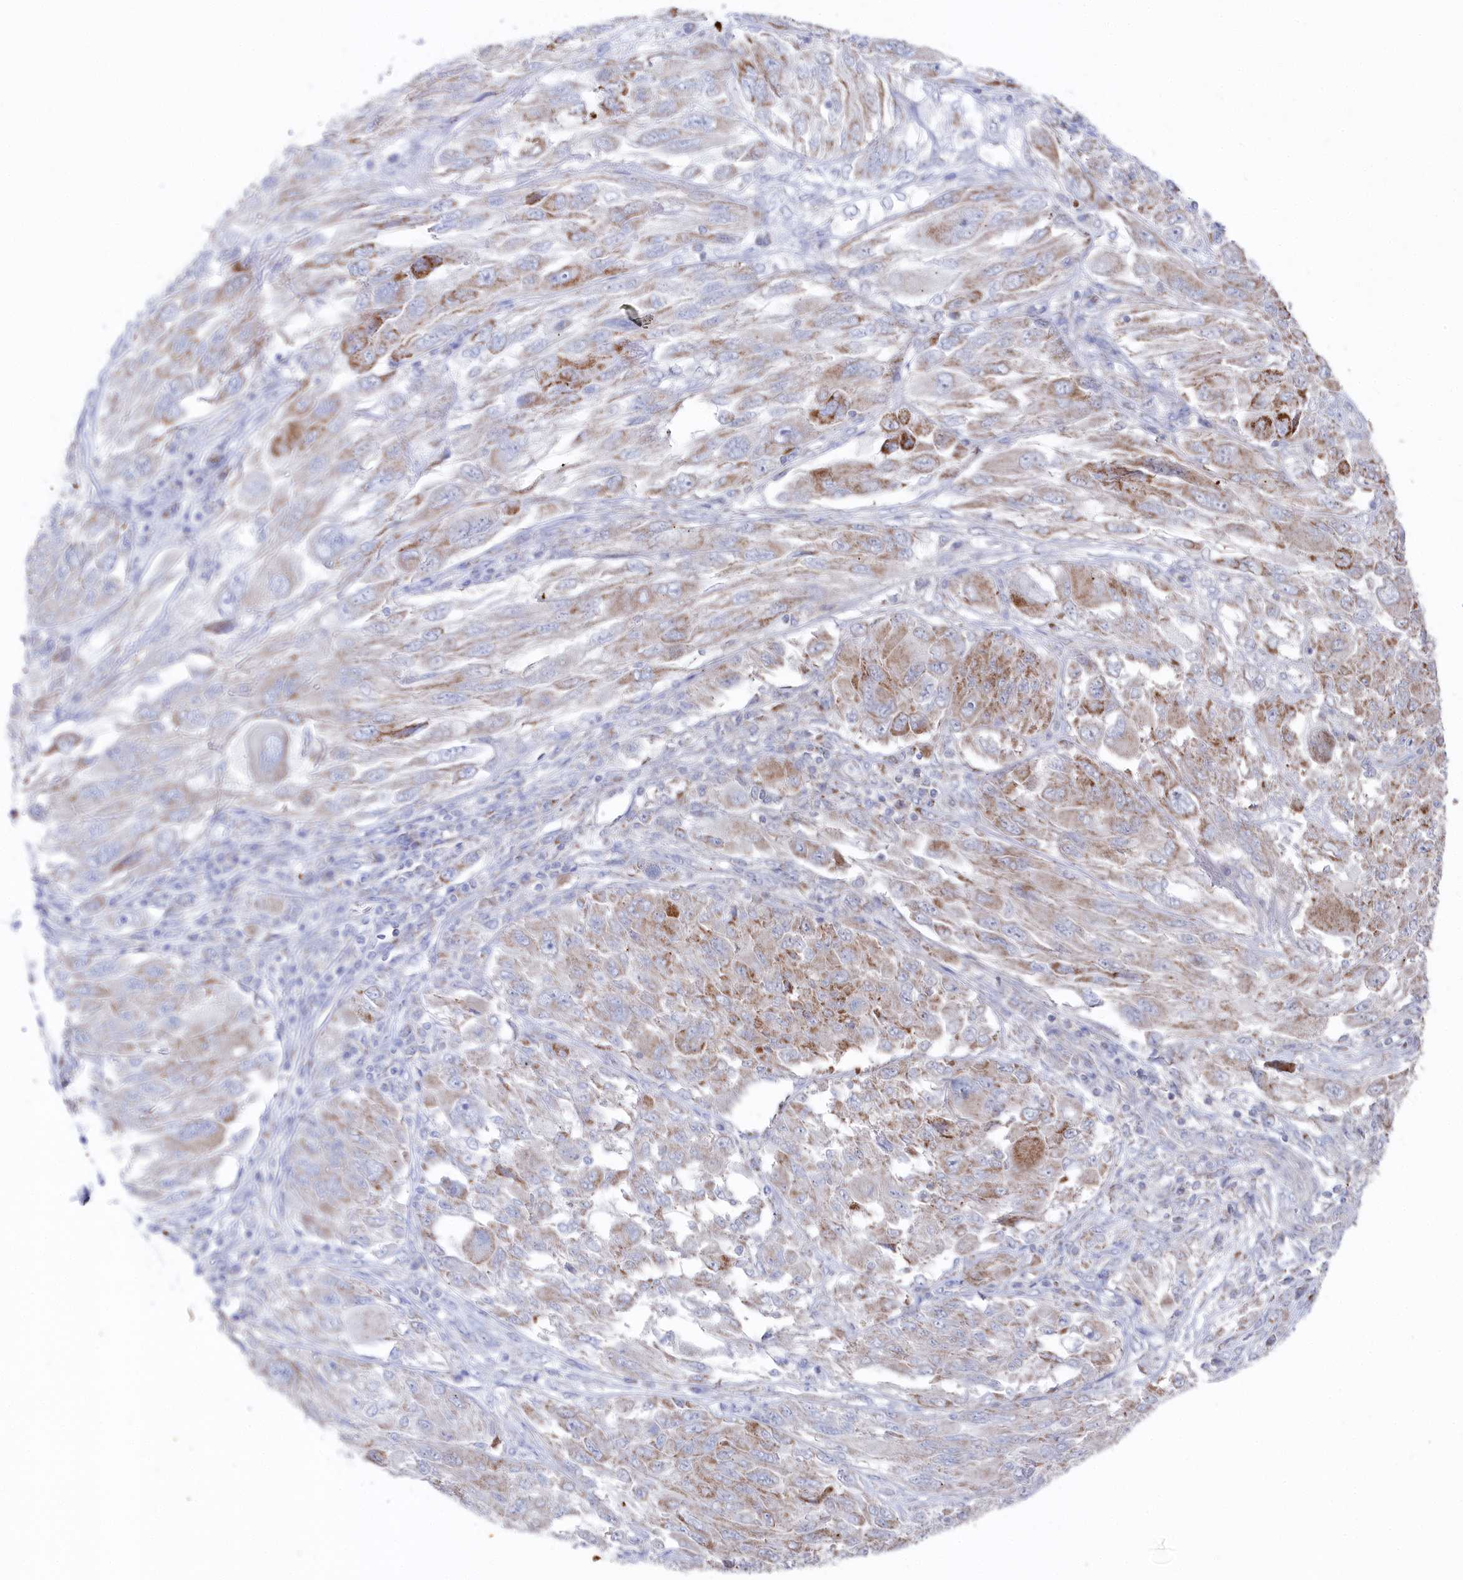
{"staining": {"intensity": "moderate", "quantity": "25%-75%", "location": "cytoplasmic/membranous"}, "tissue": "melanoma", "cell_type": "Tumor cells", "image_type": "cancer", "snomed": [{"axis": "morphology", "description": "Malignant melanoma, NOS"}, {"axis": "topography", "description": "Skin"}], "caption": "Immunohistochemistry staining of malignant melanoma, which reveals medium levels of moderate cytoplasmic/membranous positivity in approximately 25%-75% of tumor cells indicating moderate cytoplasmic/membranous protein expression. The staining was performed using DAB (brown) for protein detection and nuclei were counterstained in hematoxylin (blue).", "gene": "GLS2", "patient": {"sex": "female", "age": 91}}